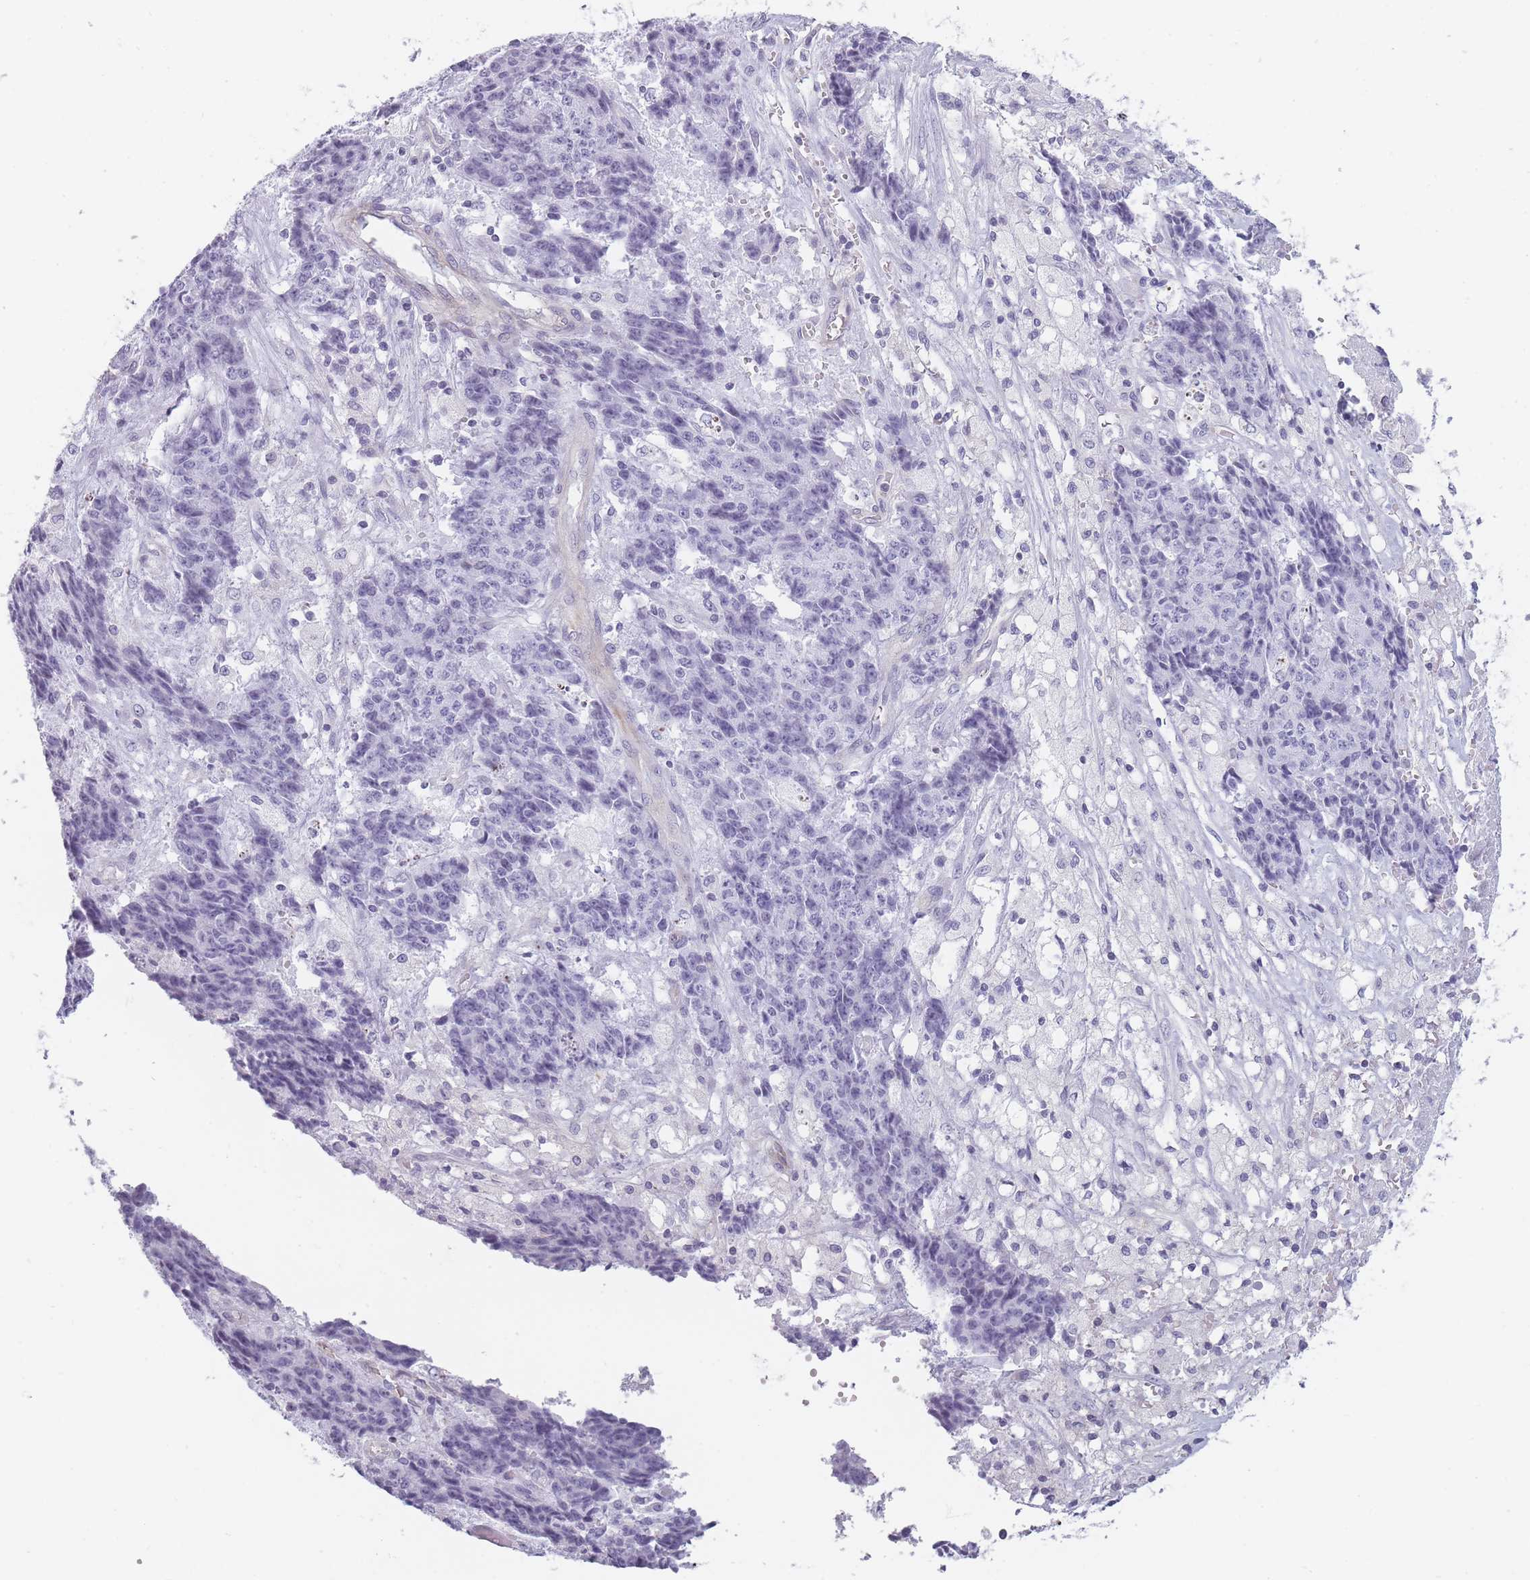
{"staining": {"intensity": "negative", "quantity": "none", "location": "none"}, "tissue": "ovarian cancer", "cell_type": "Tumor cells", "image_type": "cancer", "snomed": [{"axis": "morphology", "description": "Carcinoma, endometroid"}, {"axis": "topography", "description": "Ovary"}], "caption": "DAB immunohistochemical staining of human ovarian cancer reveals no significant positivity in tumor cells.", "gene": "GGT1", "patient": {"sex": "female", "age": 42}}